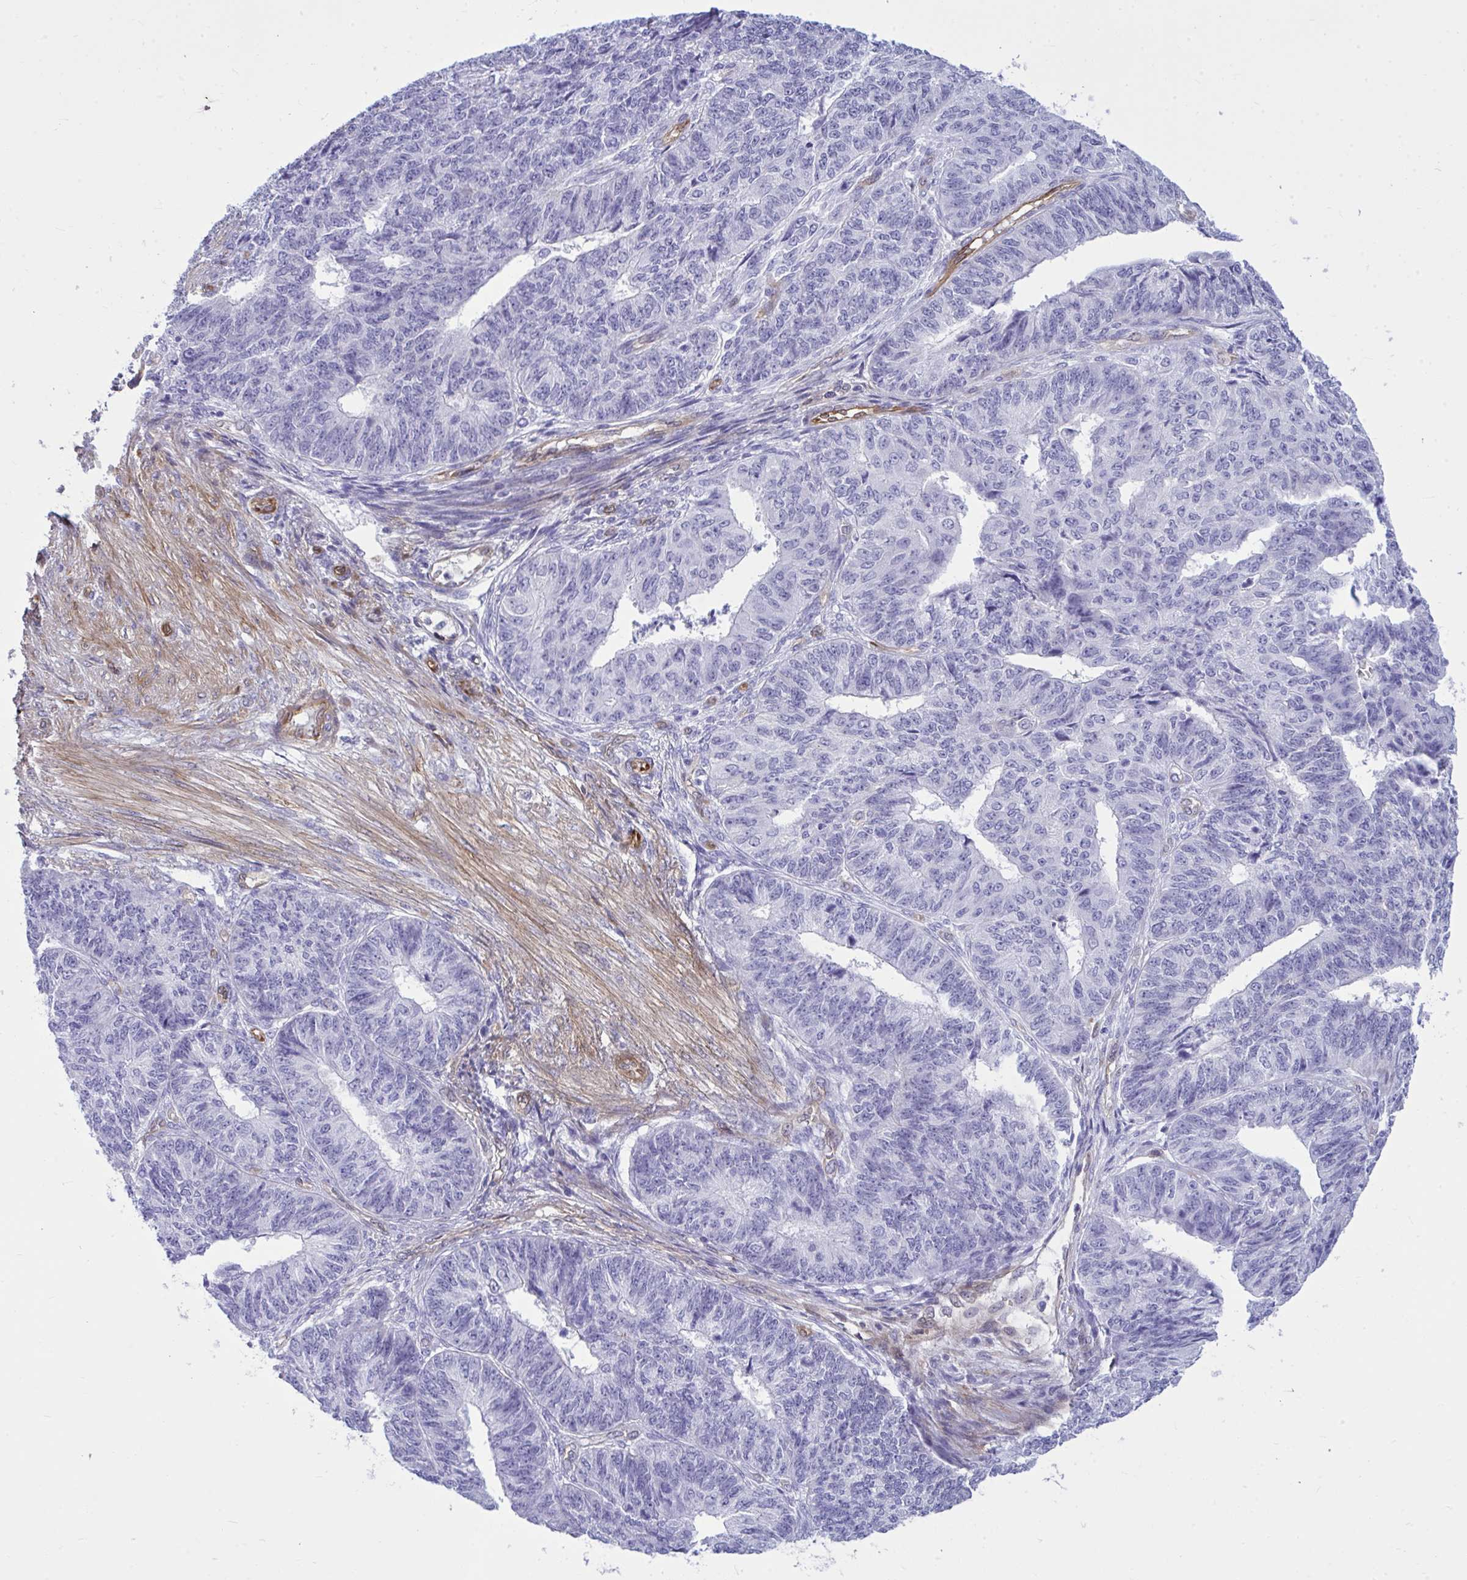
{"staining": {"intensity": "negative", "quantity": "none", "location": "none"}, "tissue": "endometrial cancer", "cell_type": "Tumor cells", "image_type": "cancer", "snomed": [{"axis": "morphology", "description": "Adenocarcinoma, NOS"}, {"axis": "topography", "description": "Endometrium"}], "caption": "The image exhibits no staining of tumor cells in endometrial adenocarcinoma.", "gene": "LIMS2", "patient": {"sex": "female", "age": 32}}